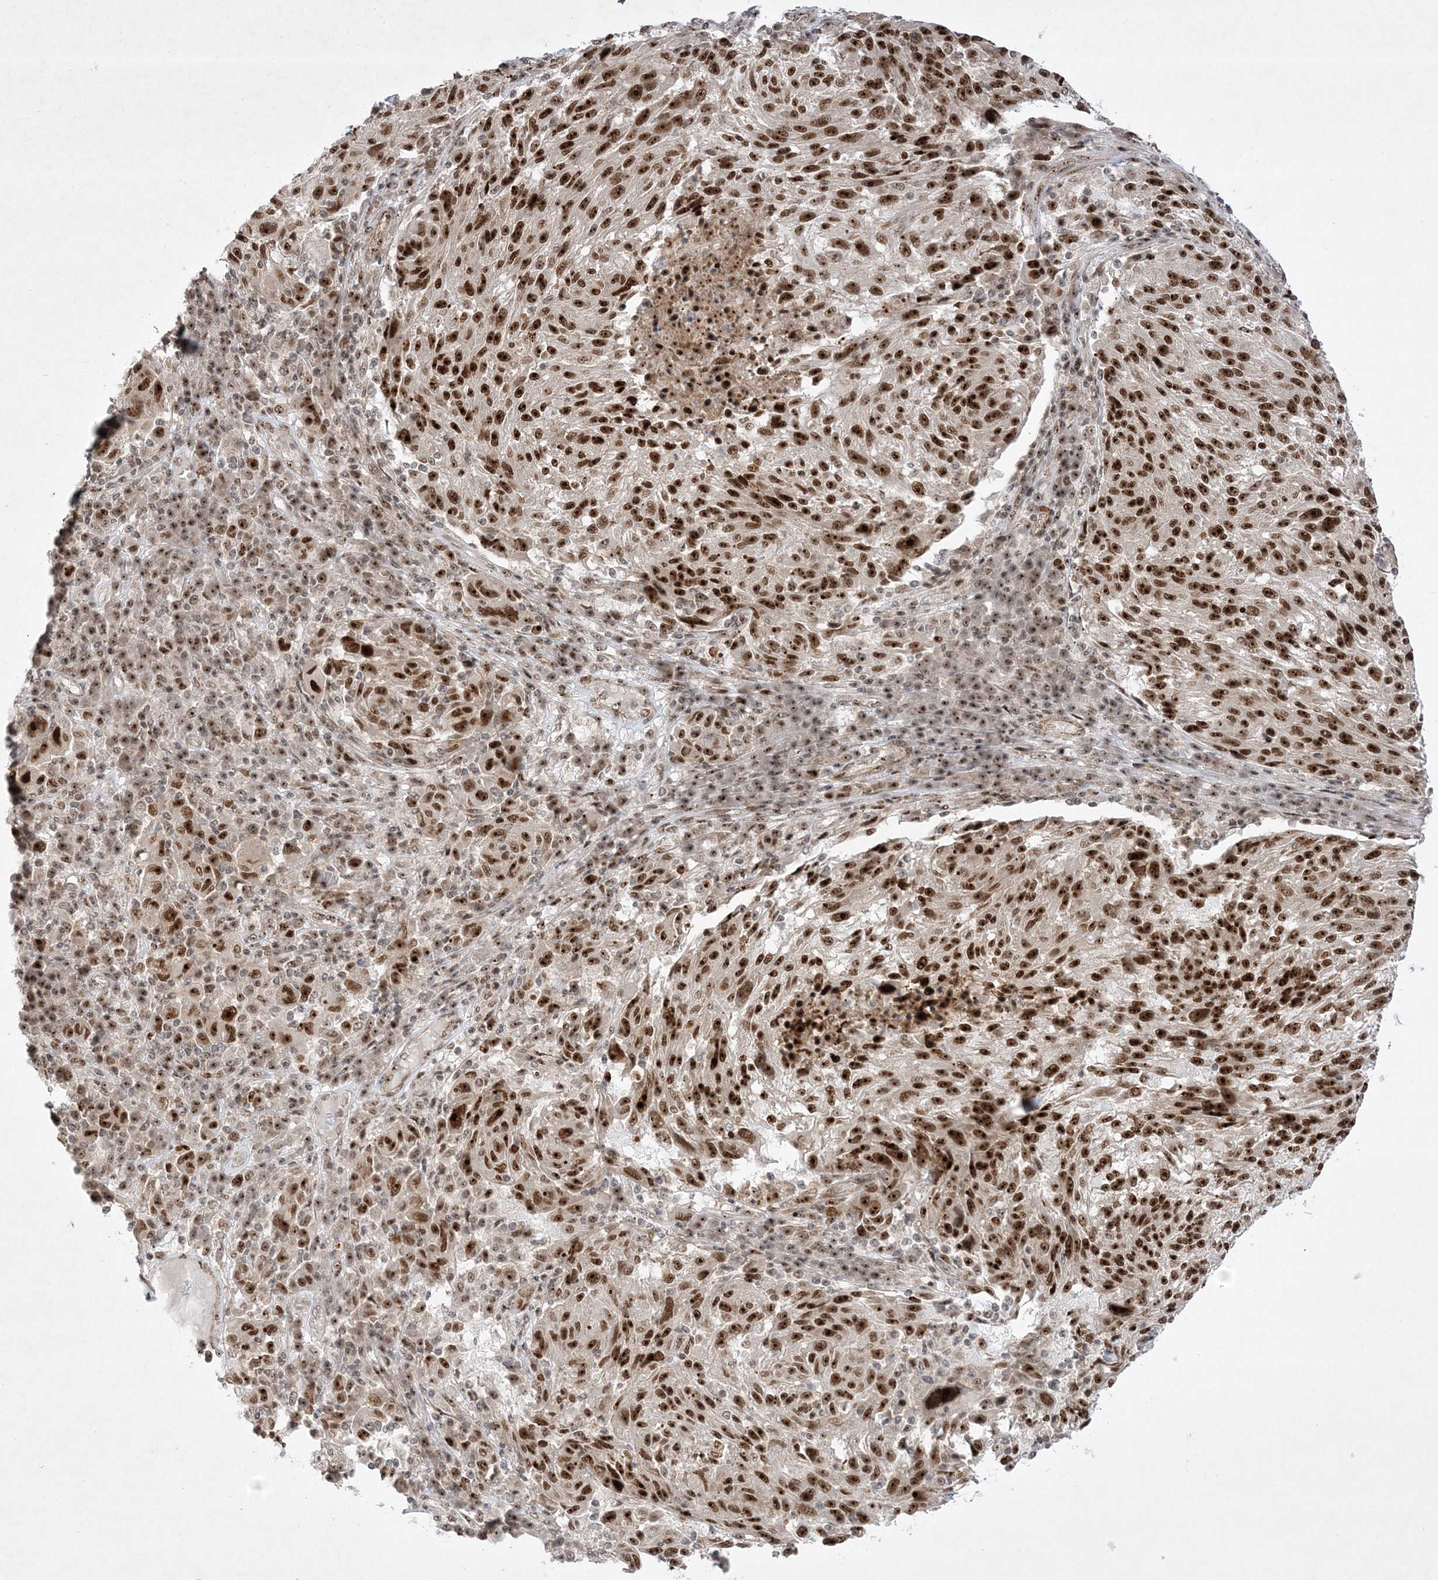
{"staining": {"intensity": "strong", "quantity": ">75%", "location": "nuclear"}, "tissue": "melanoma", "cell_type": "Tumor cells", "image_type": "cancer", "snomed": [{"axis": "morphology", "description": "Malignant melanoma, NOS"}, {"axis": "topography", "description": "Skin"}], "caption": "Approximately >75% of tumor cells in human malignant melanoma display strong nuclear protein positivity as visualized by brown immunohistochemical staining.", "gene": "NPM3", "patient": {"sex": "male", "age": 53}}